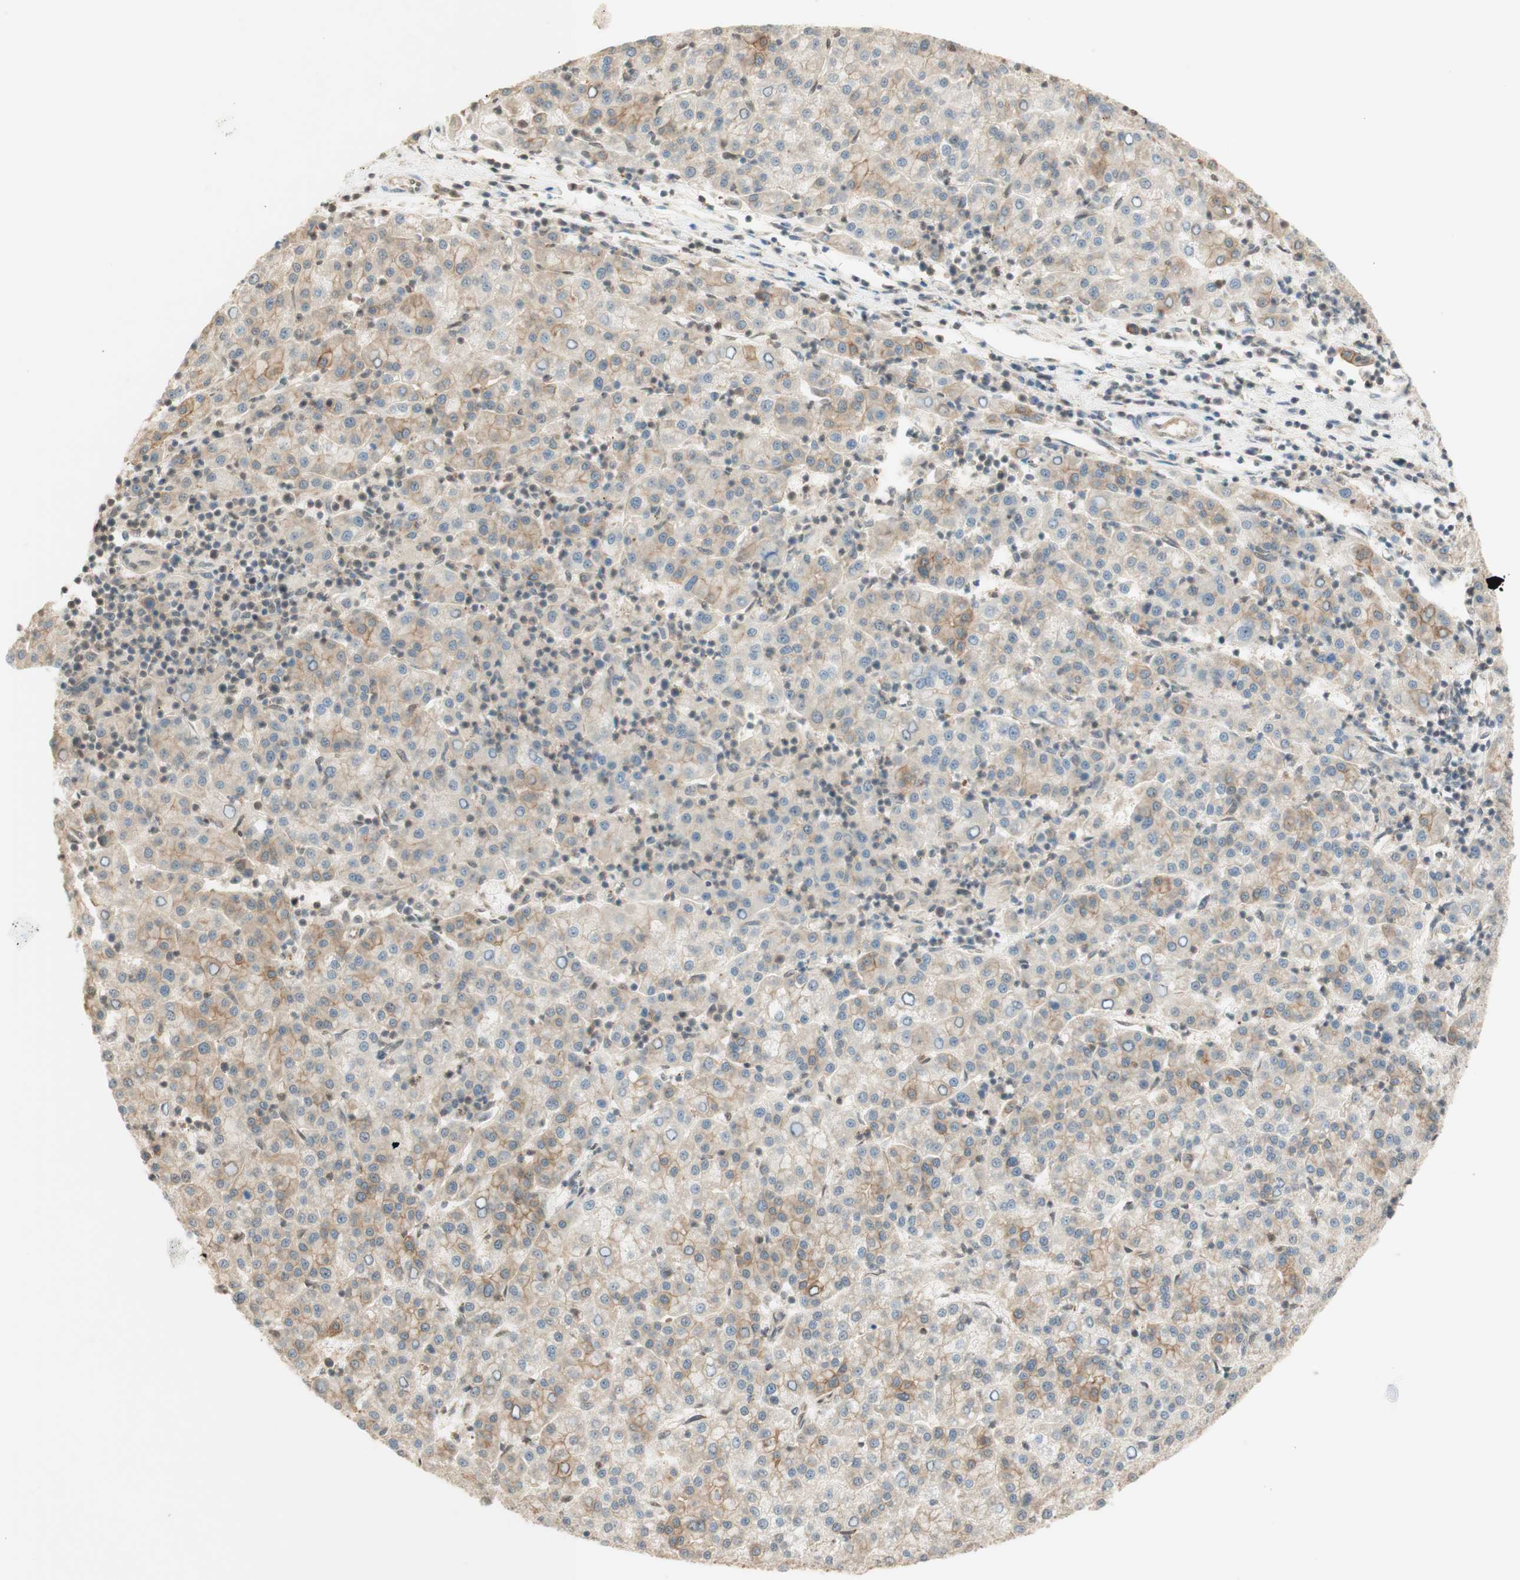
{"staining": {"intensity": "weak", "quantity": "25%-75%", "location": "cytoplasmic/membranous"}, "tissue": "liver cancer", "cell_type": "Tumor cells", "image_type": "cancer", "snomed": [{"axis": "morphology", "description": "Carcinoma, Hepatocellular, NOS"}, {"axis": "topography", "description": "Liver"}], "caption": "Liver cancer (hepatocellular carcinoma) tissue exhibits weak cytoplasmic/membranous expression in approximately 25%-75% of tumor cells", "gene": "SPINT2", "patient": {"sex": "female", "age": 58}}